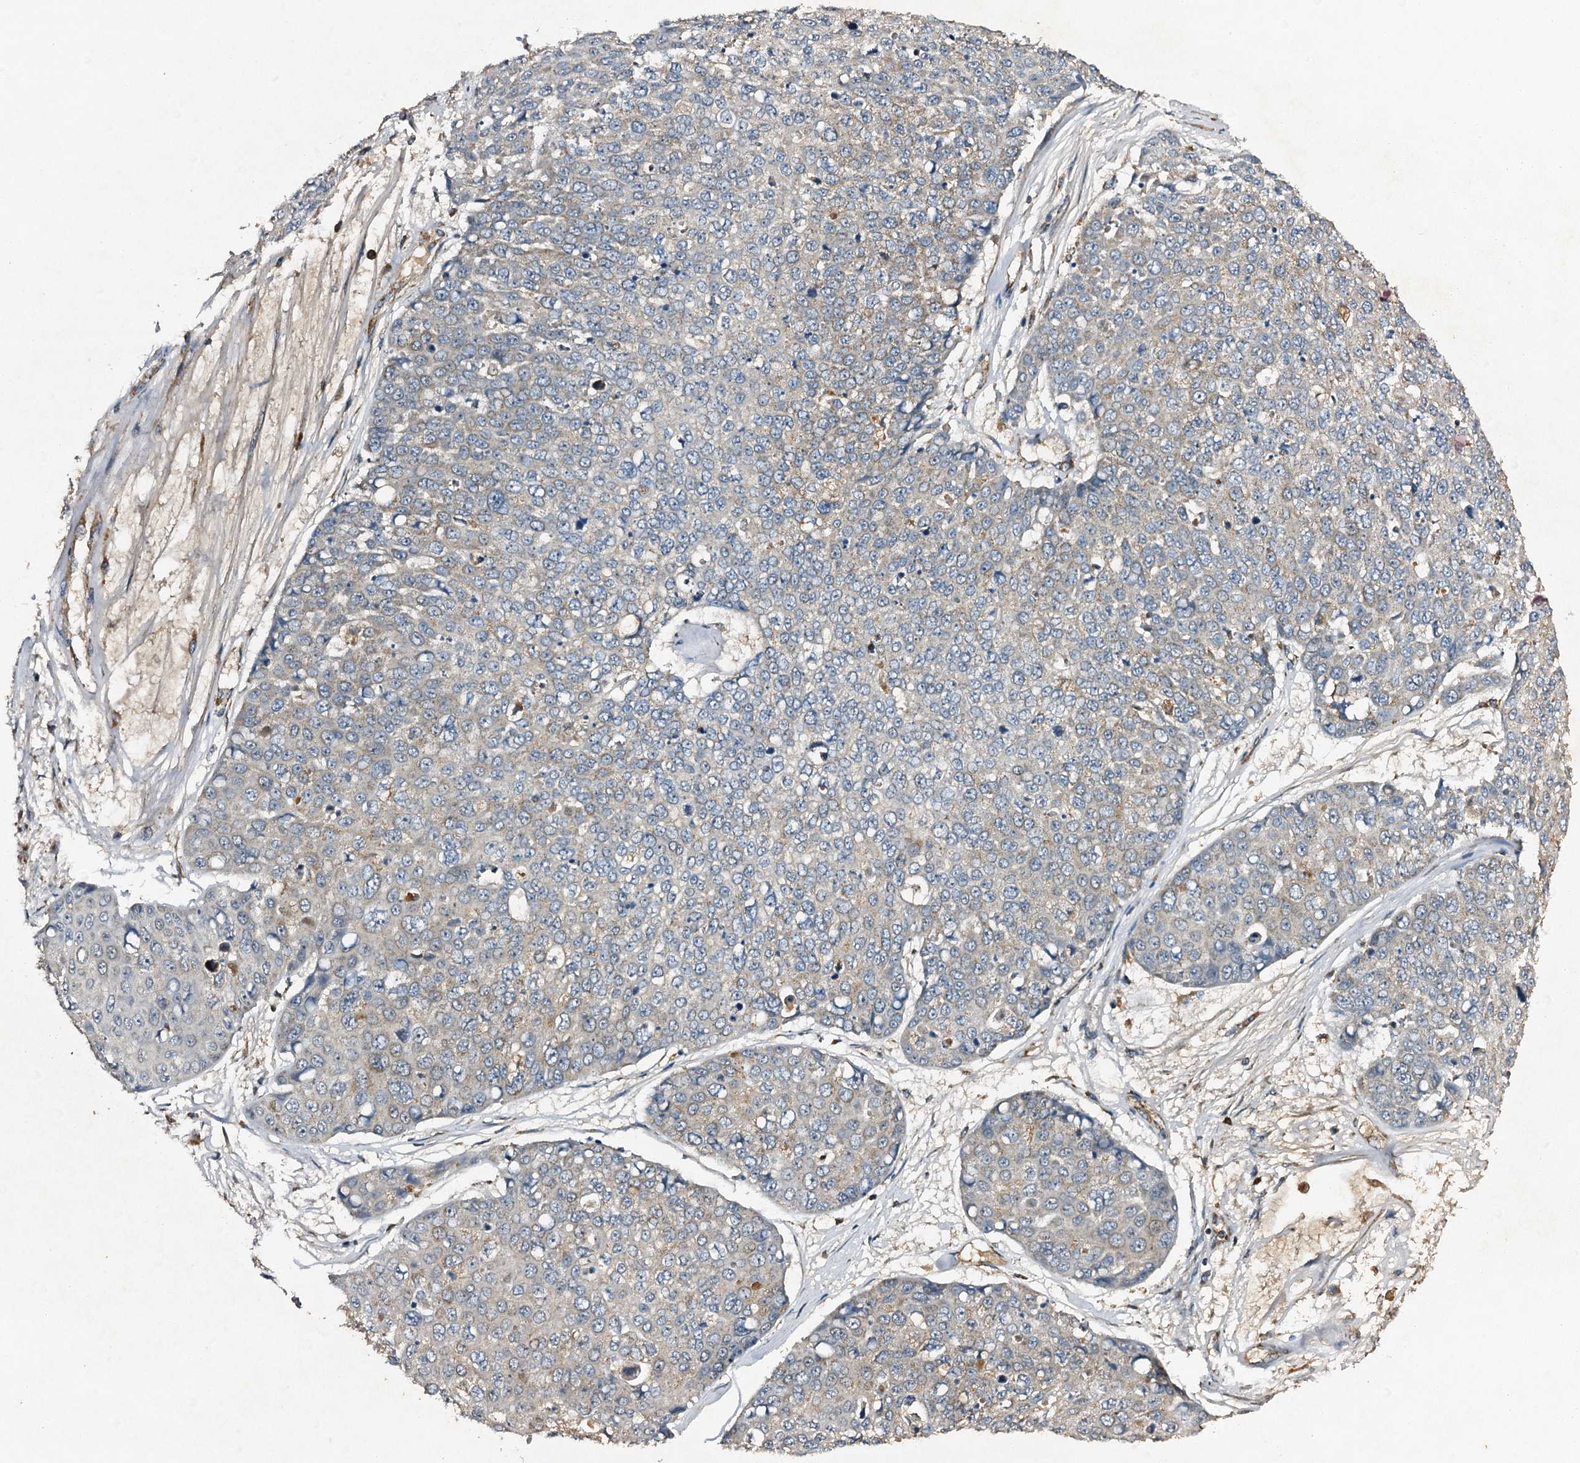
{"staining": {"intensity": "weak", "quantity": "25%-75%", "location": "cytoplasmic/membranous"}, "tissue": "skin cancer", "cell_type": "Tumor cells", "image_type": "cancer", "snomed": [{"axis": "morphology", "description": "Squamous cell carcinoma, NOS"}, {"axis": "topography", "description": "Skin"}], "caption": "The histopathology image reveals a brown stain indicating the presence of a protein in the cytoplasmic/membranous of tumor cells in squamous cell carcinoma (skin).", "gene": "NDUFA13", "patient": {"sex": "female", "age": 44}}